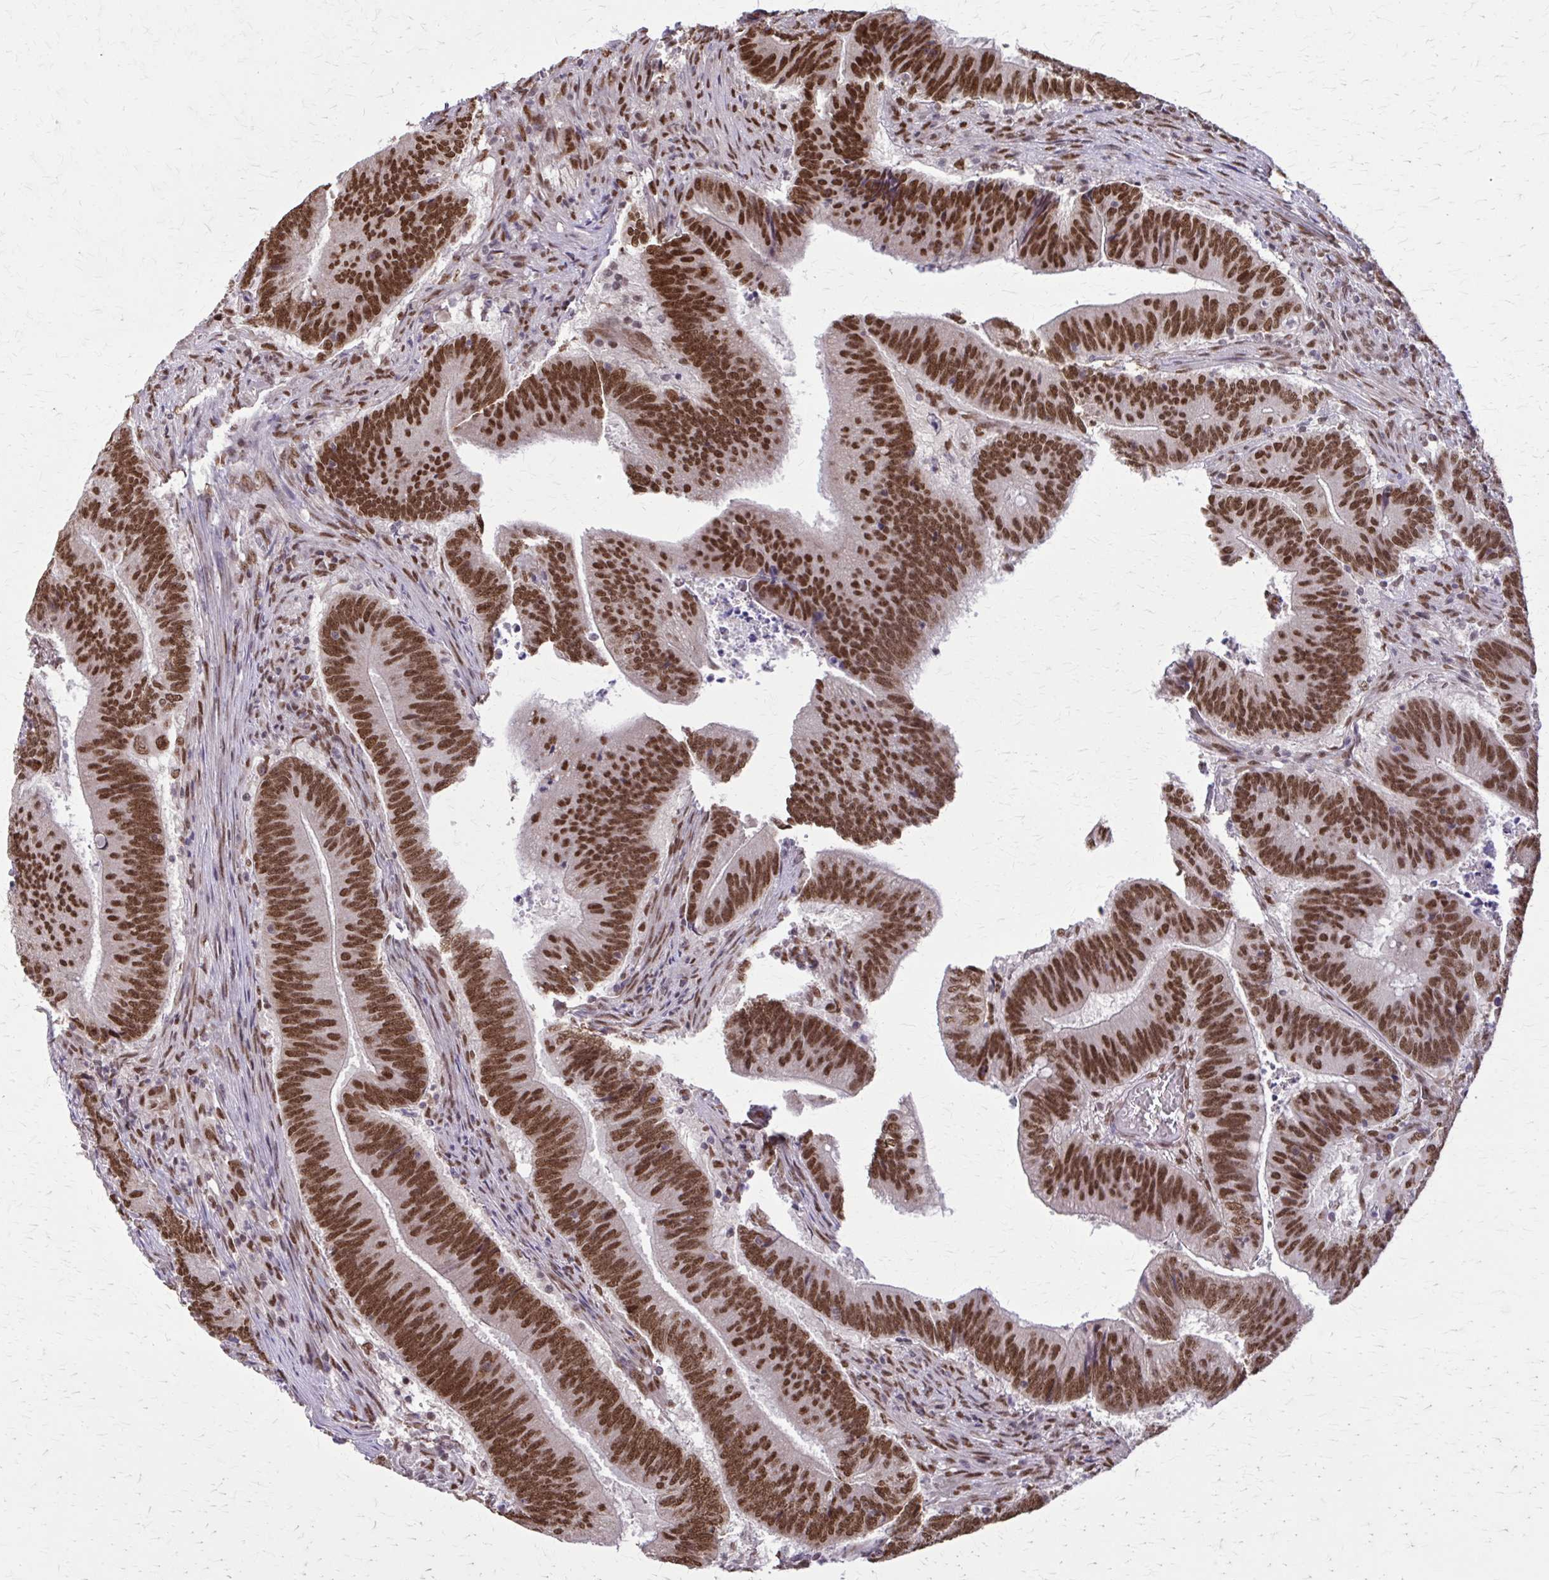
{"staining": {"intensity": "strong", "quantity": ">75%", "location": "nuclear"}, "tissue": "colorectal cancer", "cell_type": "Tumor cells", "image_type": "cancer", "snomed": [{"axis": "morphology", "description": "Adenocarcinoma, NOS"}, {"axis": "topography", "description": "Colon"}], "caption": "Immunohistochemical staining of colorectal adenocarcinoma exhibits high levels of strong nuclear protein staining in approximately >75% of tumor cells.", "gene": "TTF1", "patient": {"sex": "female", "age": 87}}